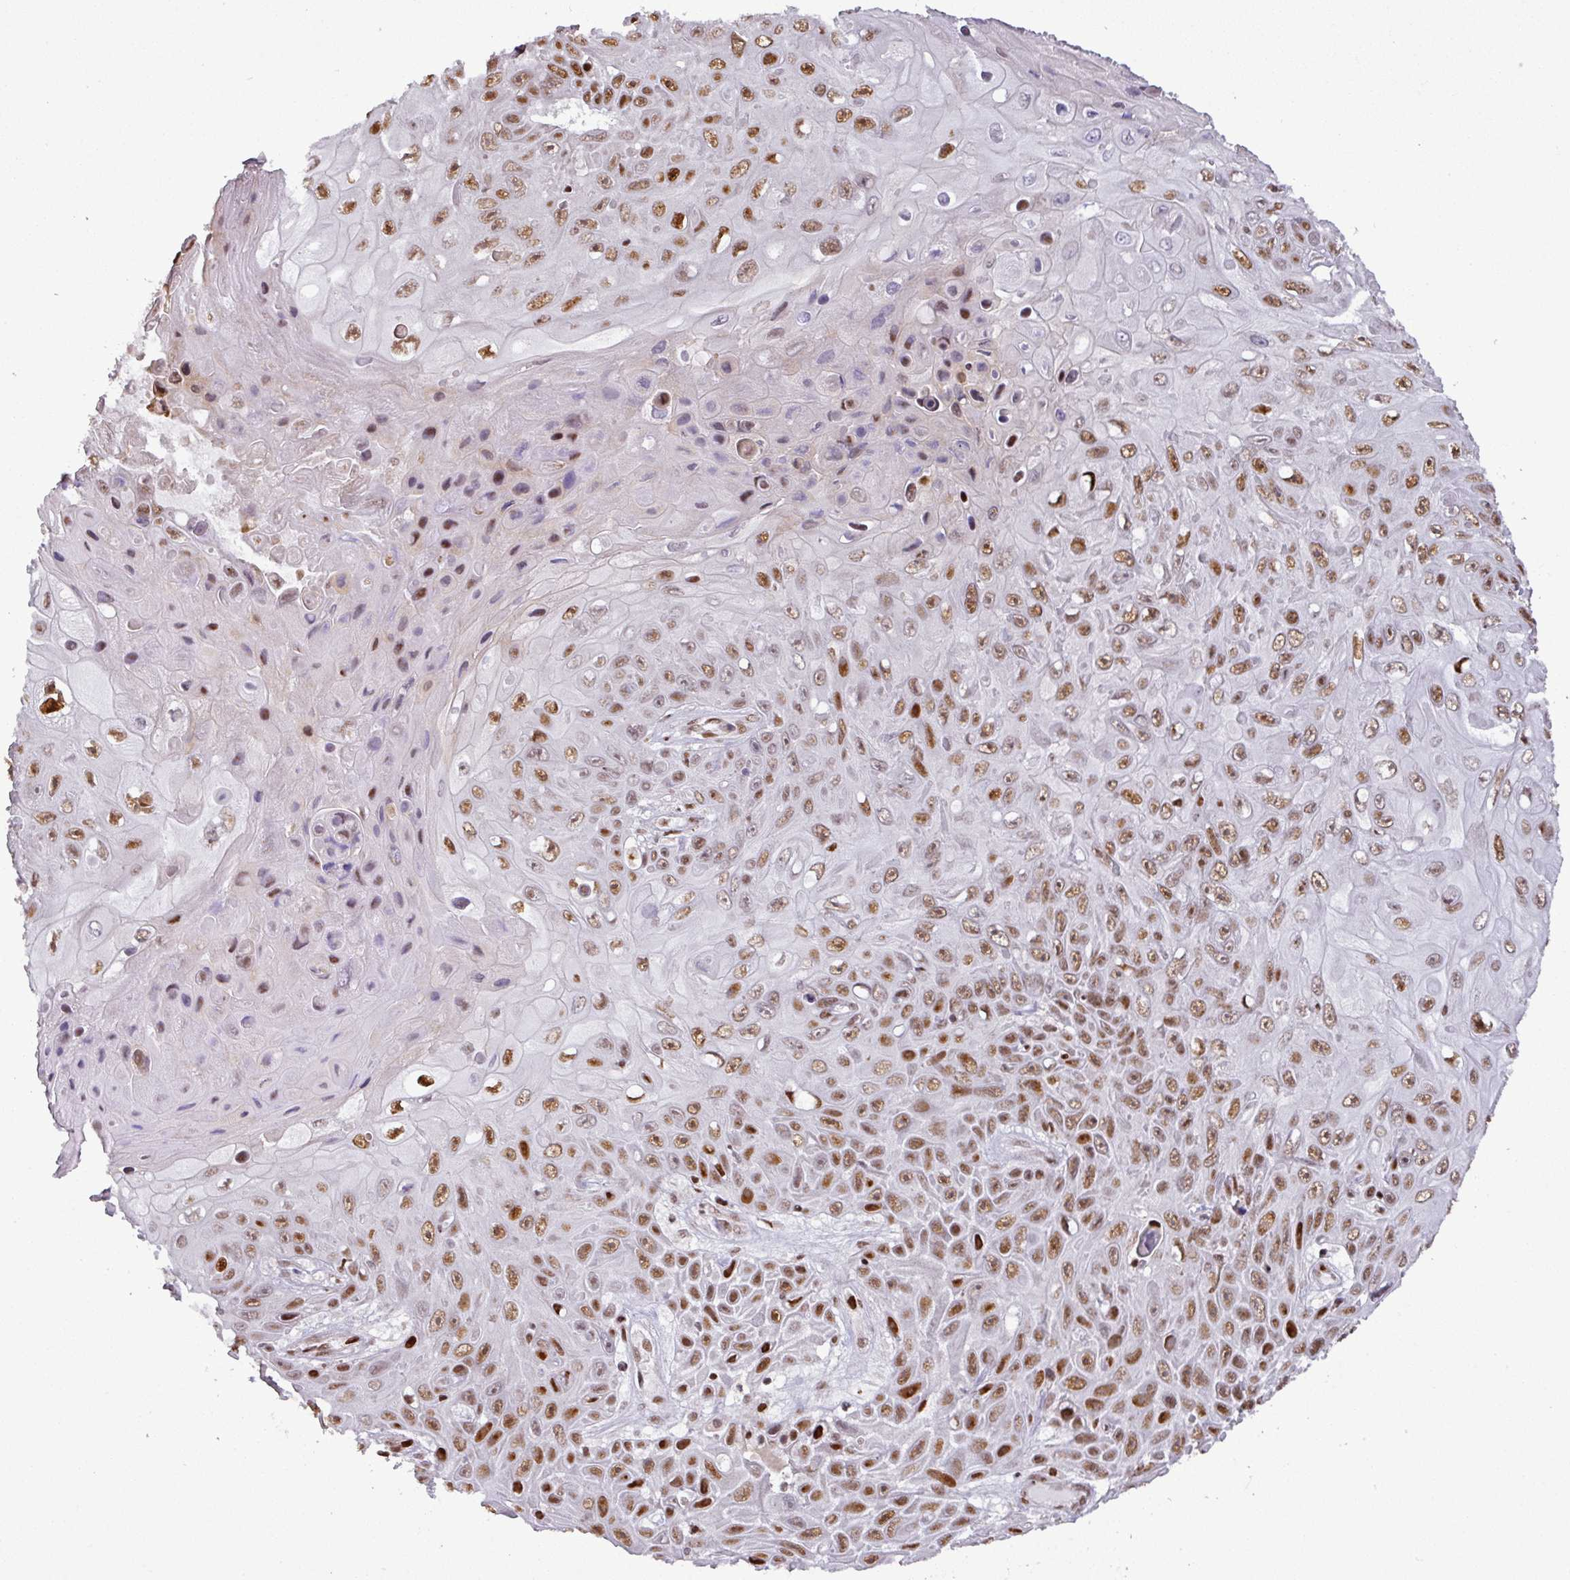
{"staining": {"intensity": "moderate", "quantity": ">75%", "location": "nuclear"}, "tissue": "skin cancer", "cell_type": "Tumor cells", "image_type": "cancer", "snomed": [{"axis": "morphology", "description": "Squamous cell carcinoma, NOS"}, {"axis": "topography", "description": "Skin"}], "caption": "The photomicrograph reveals immunohistochemical staining of skin cancer (squamous cell carcinoma). There is moderate nuclear staining is appreciated in about >75% of tumor cells. (DAB = brown stain, brightfield microscopy at high magnification).", "gene": "MYSM1", "patient": {"sex": "male", "age": 82}}